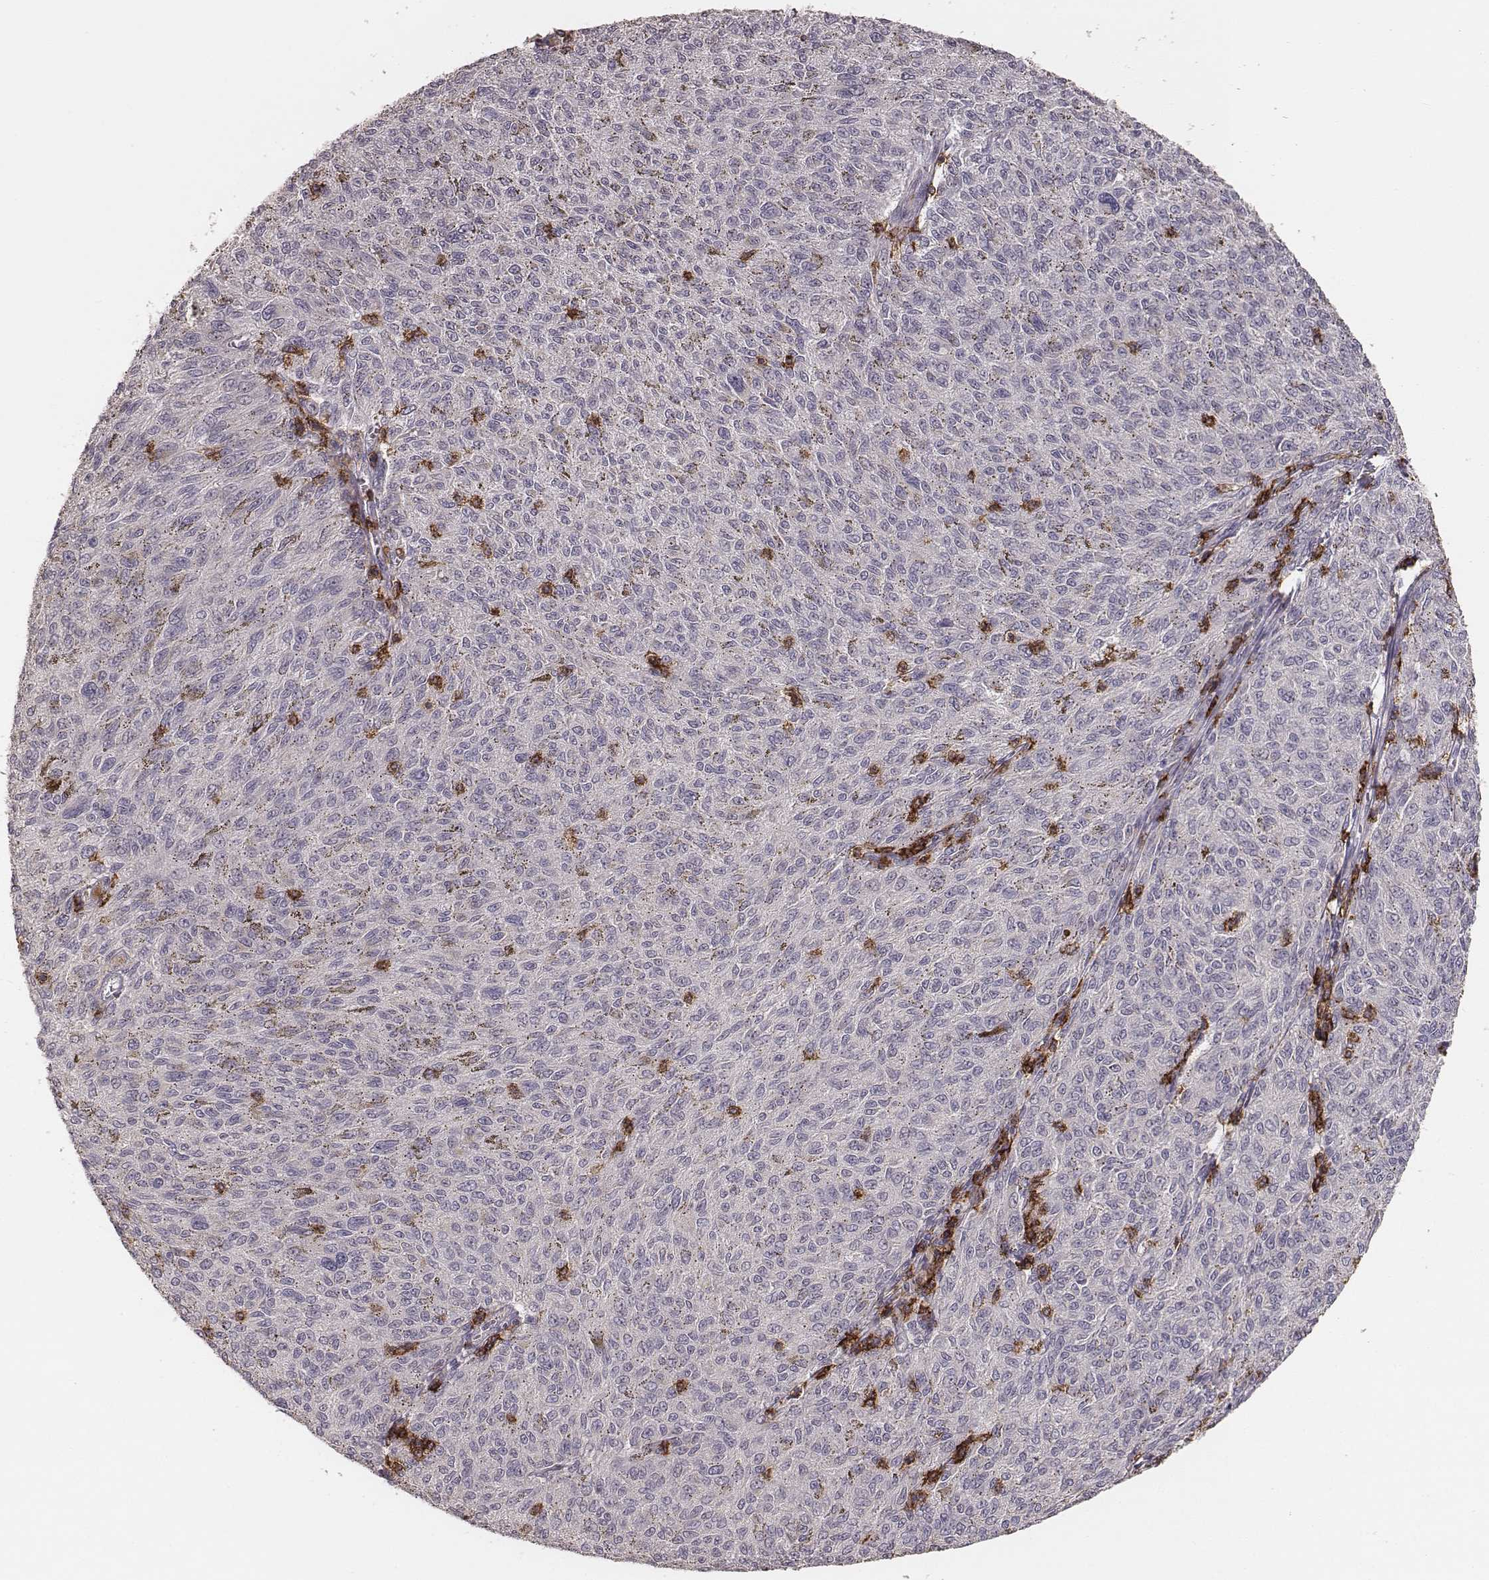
{"staining": {"intensity": "negative", "quantity": "none", "location": "none"}, "tissue": "melanoma", "cell_type": "Tumor cells", "image_type": "cancer", "snomed": [{"axis": "morphology", "description": "Malignant melanoma, NOS"}, {"axis": "topography", "description": "Skin"}], "caption": "An immunohistochemistry histopathology image of malignant melanoma is shown. There is no staining in tumor cells of malignant melanoma.", "gene": "CD8A", "patient": {"sex": "female", "age": 72}}